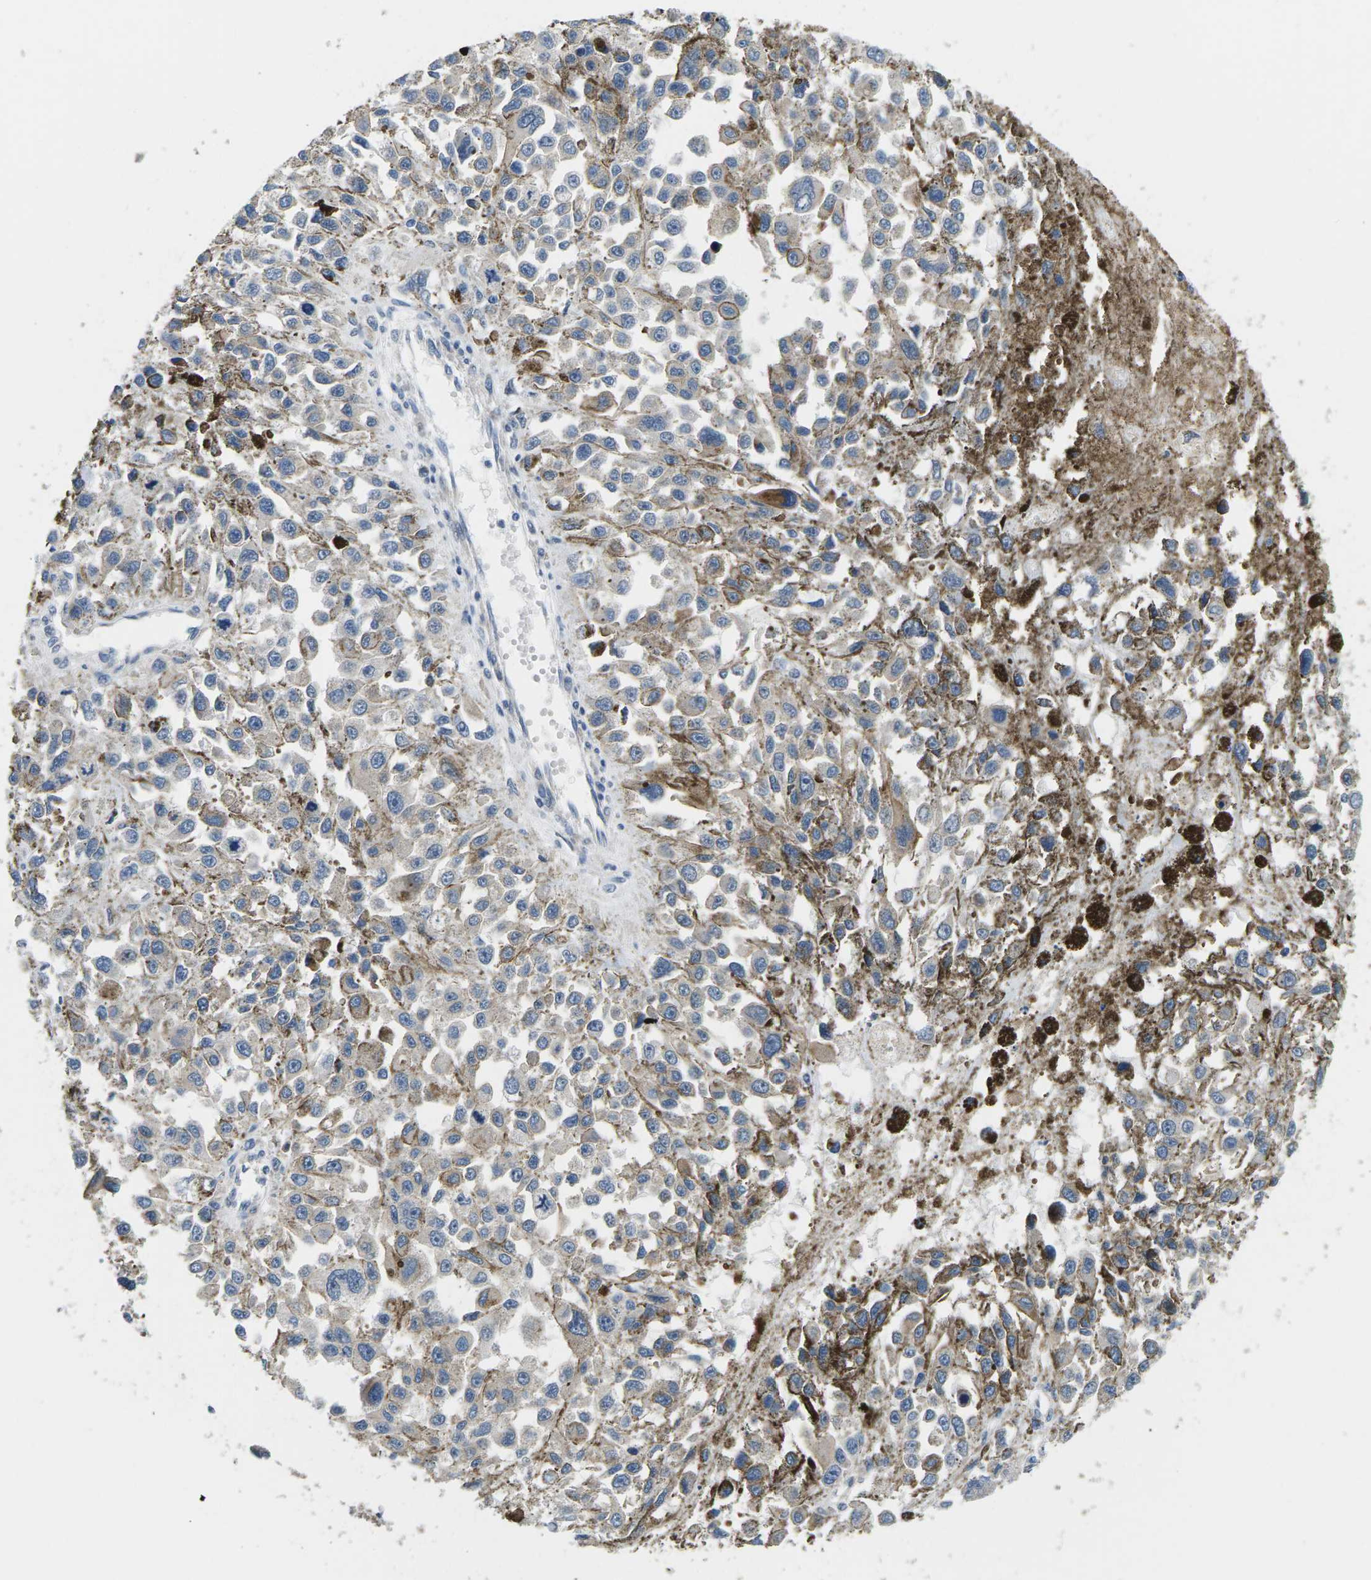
{"staining": {"intensity": "negative", "quantity": "none", "location": "none"}, "tissue": "melanoma", "cell_type": "Tumor cells", "image_type": "cancer", "snomed": [{"axis": "morphology", "description": "Malignant melanoma, Metastatic site"}, {"axis": "topography", "description": "Lymph node"}], "caption": "This photomicrograph is of melanoma stained with immunohistochemistry to label a protein in brown with the nuclei are counter-stained blue. There is no expression in tumor cells.", "gene": "ERGIC3", "patient": {"sex": "male", "age": 59}}